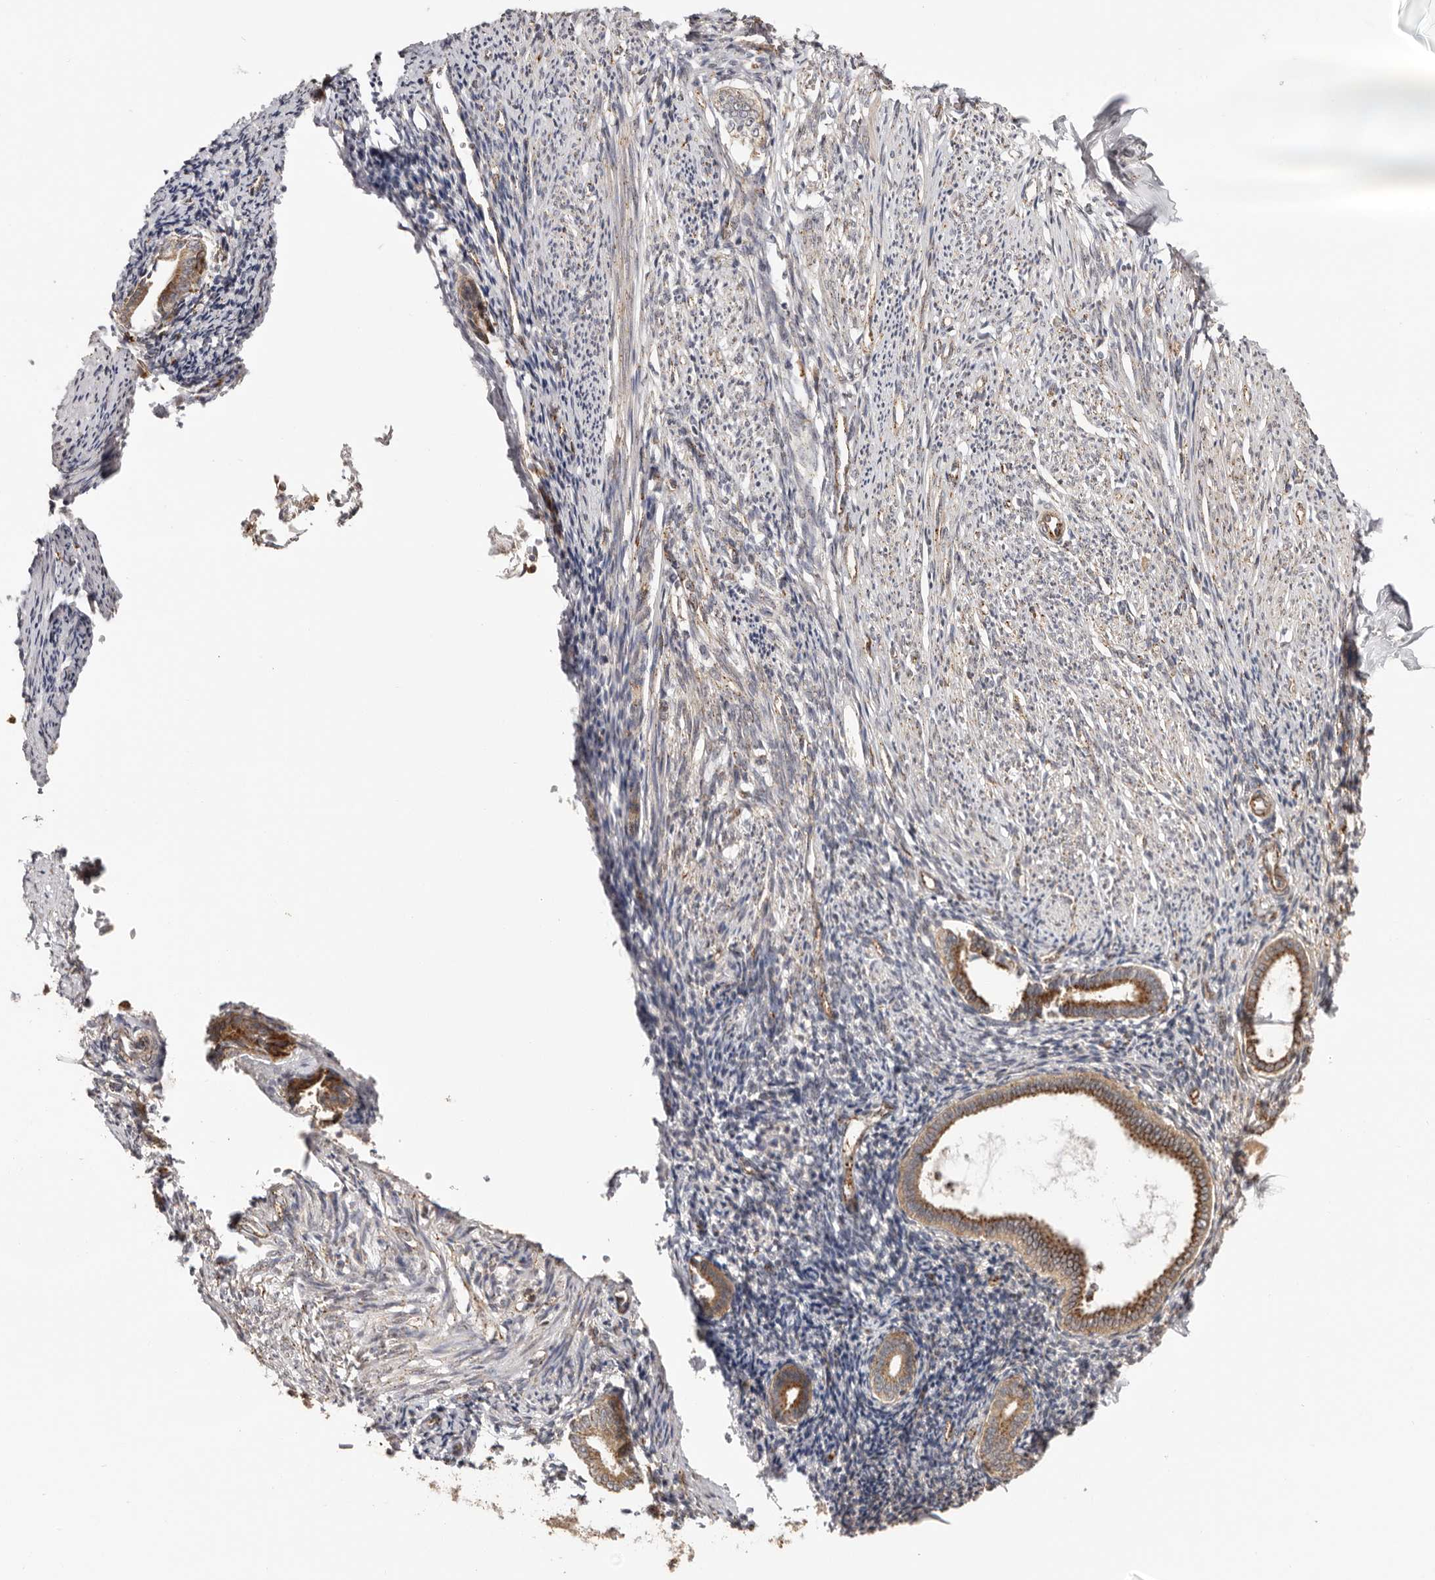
{"staining": {"intensity": "moderate", "quantity": "25%-75%", "location": "cytoplasmic/membranous"}, "tissue": "endometrium", "cell_type": "Cells in endometrial stroma", "image_type": "normal", "snomed": [{"axis": "morphology", "description": "Normal tissue, NOS"}, {"axis": "topography", "description": "Endometrium"}], "caption": "This is a histology image of immunohistochemistry (IHC) staining of benign endometrium, which shows moderate staining in the cytoplasmic/membranous of cells in endometrial stroma.", "gene": "GRN", "patient": {"sex": "female", "age": 56}}